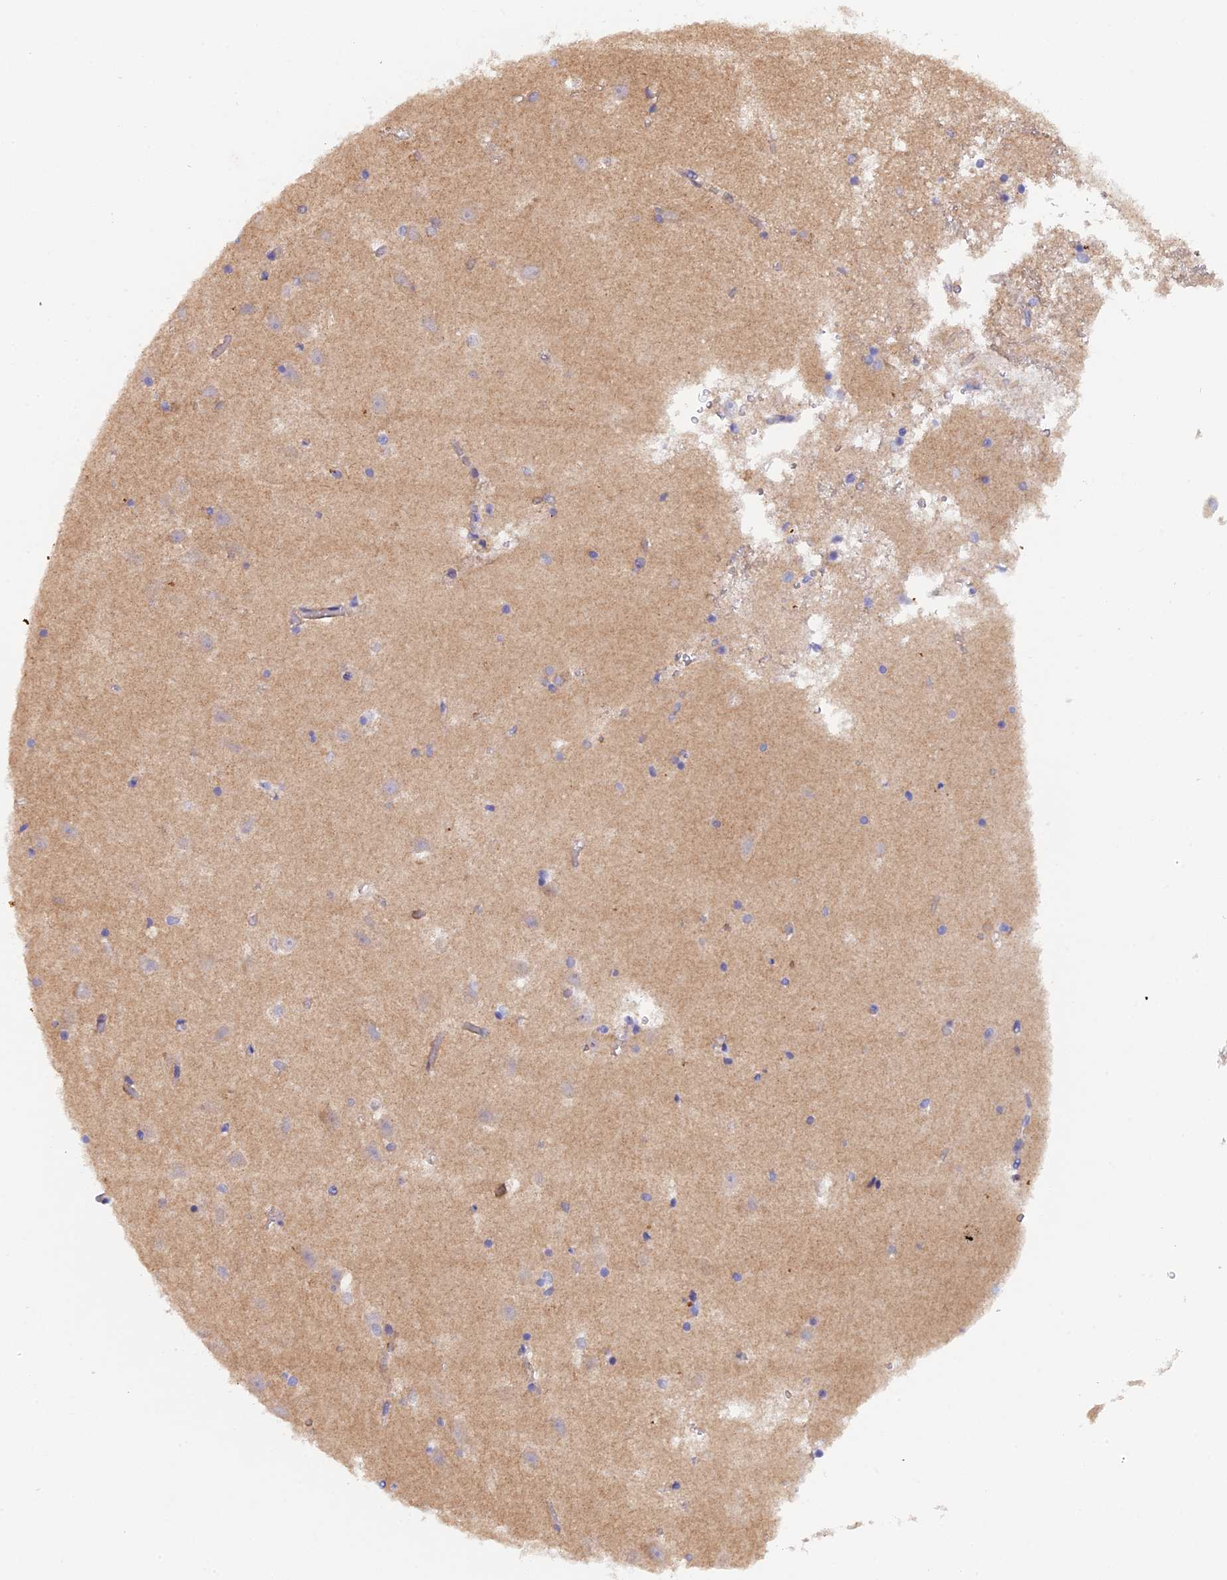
{"staining": {"intensity": "negative", "quantity": "none", "location": "none"}, "tissue": "hippocampus", "cell_type": "Glial cells", "image_type": "normal", "snomed": [{"axis": "morphology", "description": "Normal tissue, NOS"}, {"axis": "topography", "description": "Hippocampus"}], "caption": "DAB (3,3'-diaminobenzidine) immunohistochemical staining of normal human hippocampus reveals no significant expression in glial cells. (DAB immunohistochemistry (IHC) with hematoxylin counter stain).", "gene": "FZR1", "patient": {"sex": "male", "age": 70}}